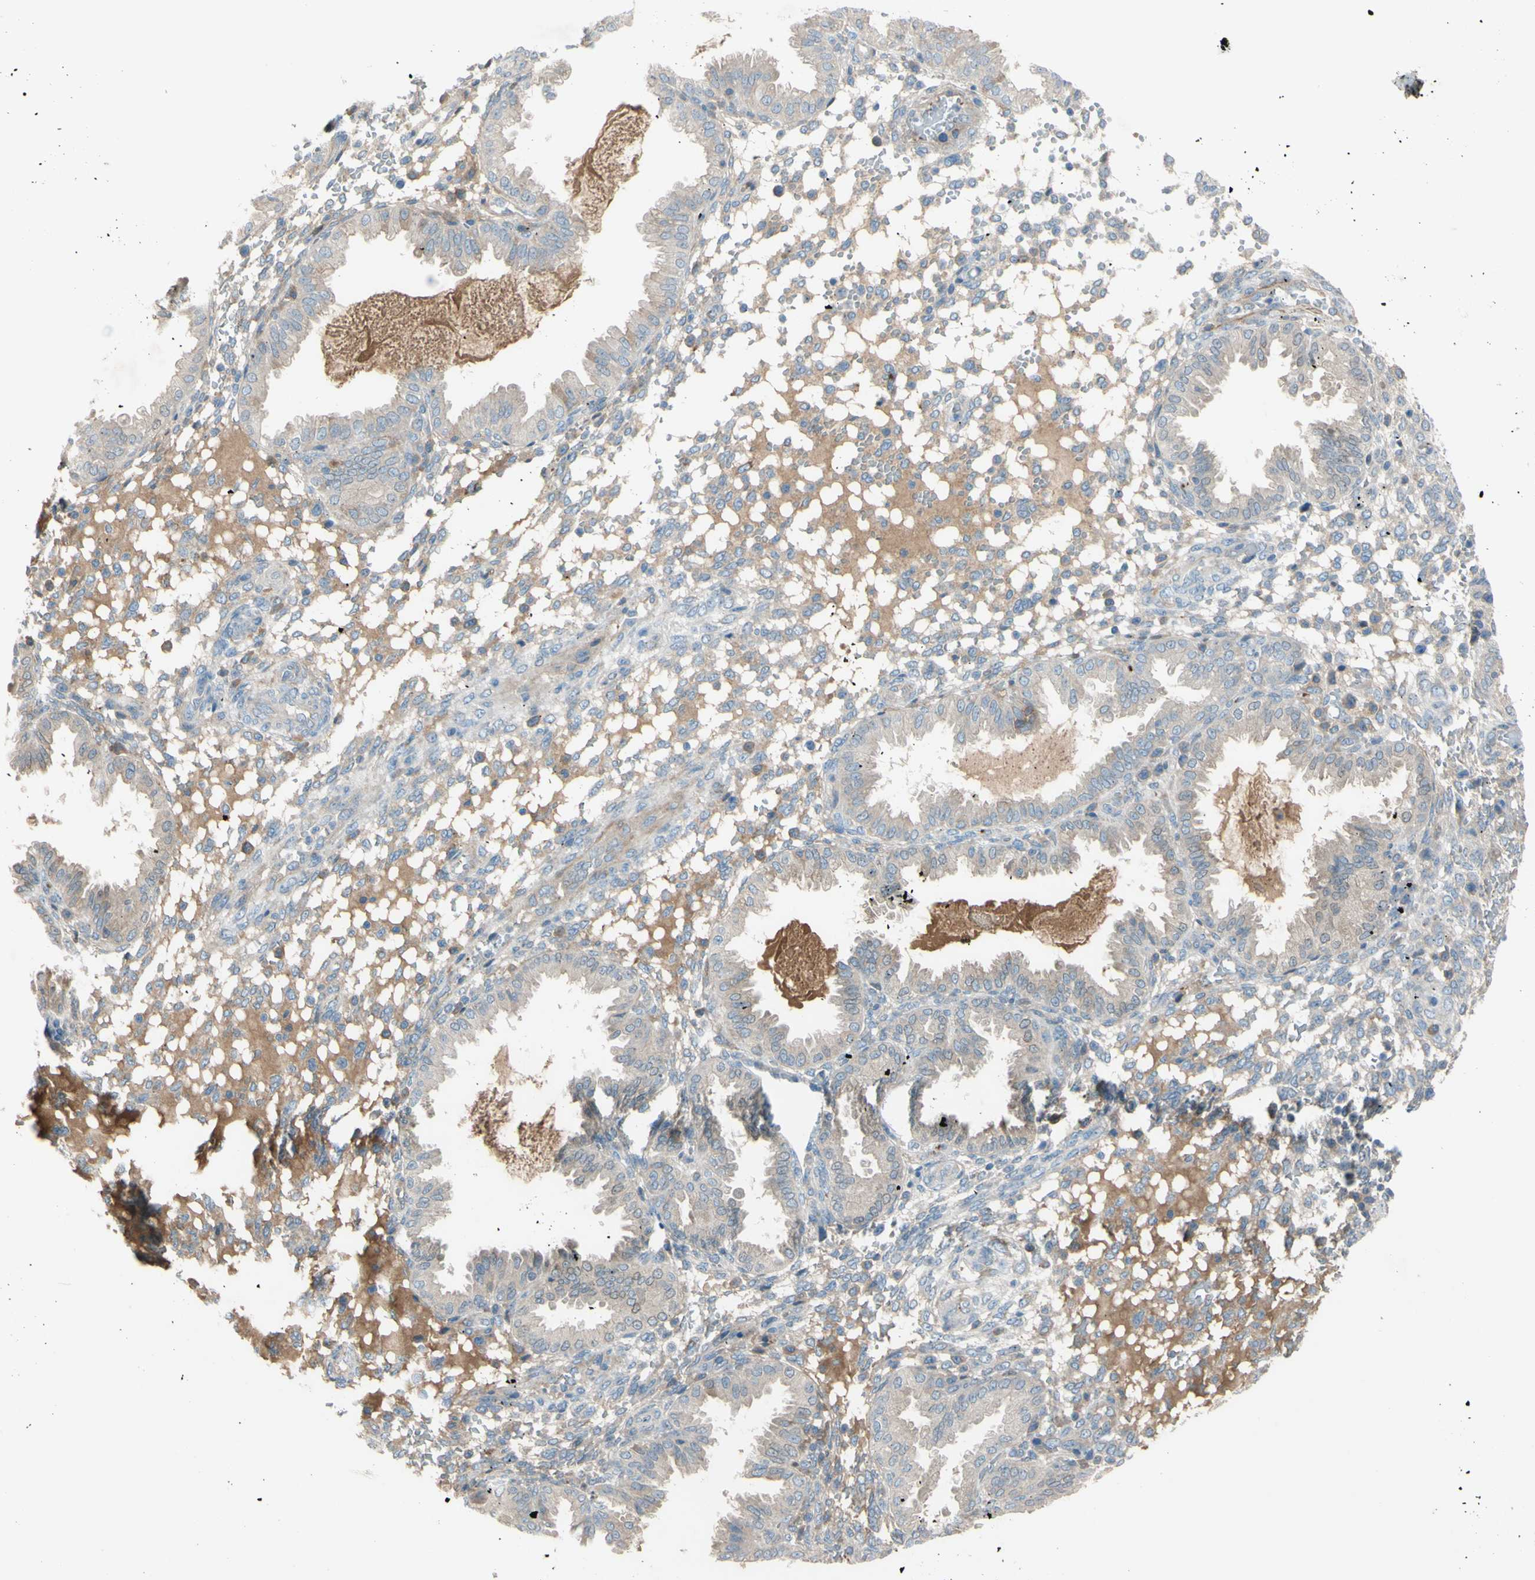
{"staining": {"intensity": "weak", "quantity": "25%-75%", "location": "cytoplasmic/membranous"}, "tissue": "endometrium", "cell_type": "Cells in endometrial stroma", "image_type": "normal", "snomed": [{"axis": "morphology", "description": "Normal tissue, NOS"}, {"axis": "topography", "description": "Endometrium"}], "caption": "Cells in endometrial stroma demonstrate low levels of weak cytoplasmic/membranous staining in about 25%-75% of cells in benign endometrium.", "gene": "ATRN", "patient": {"sex": "female", "age": 33}}